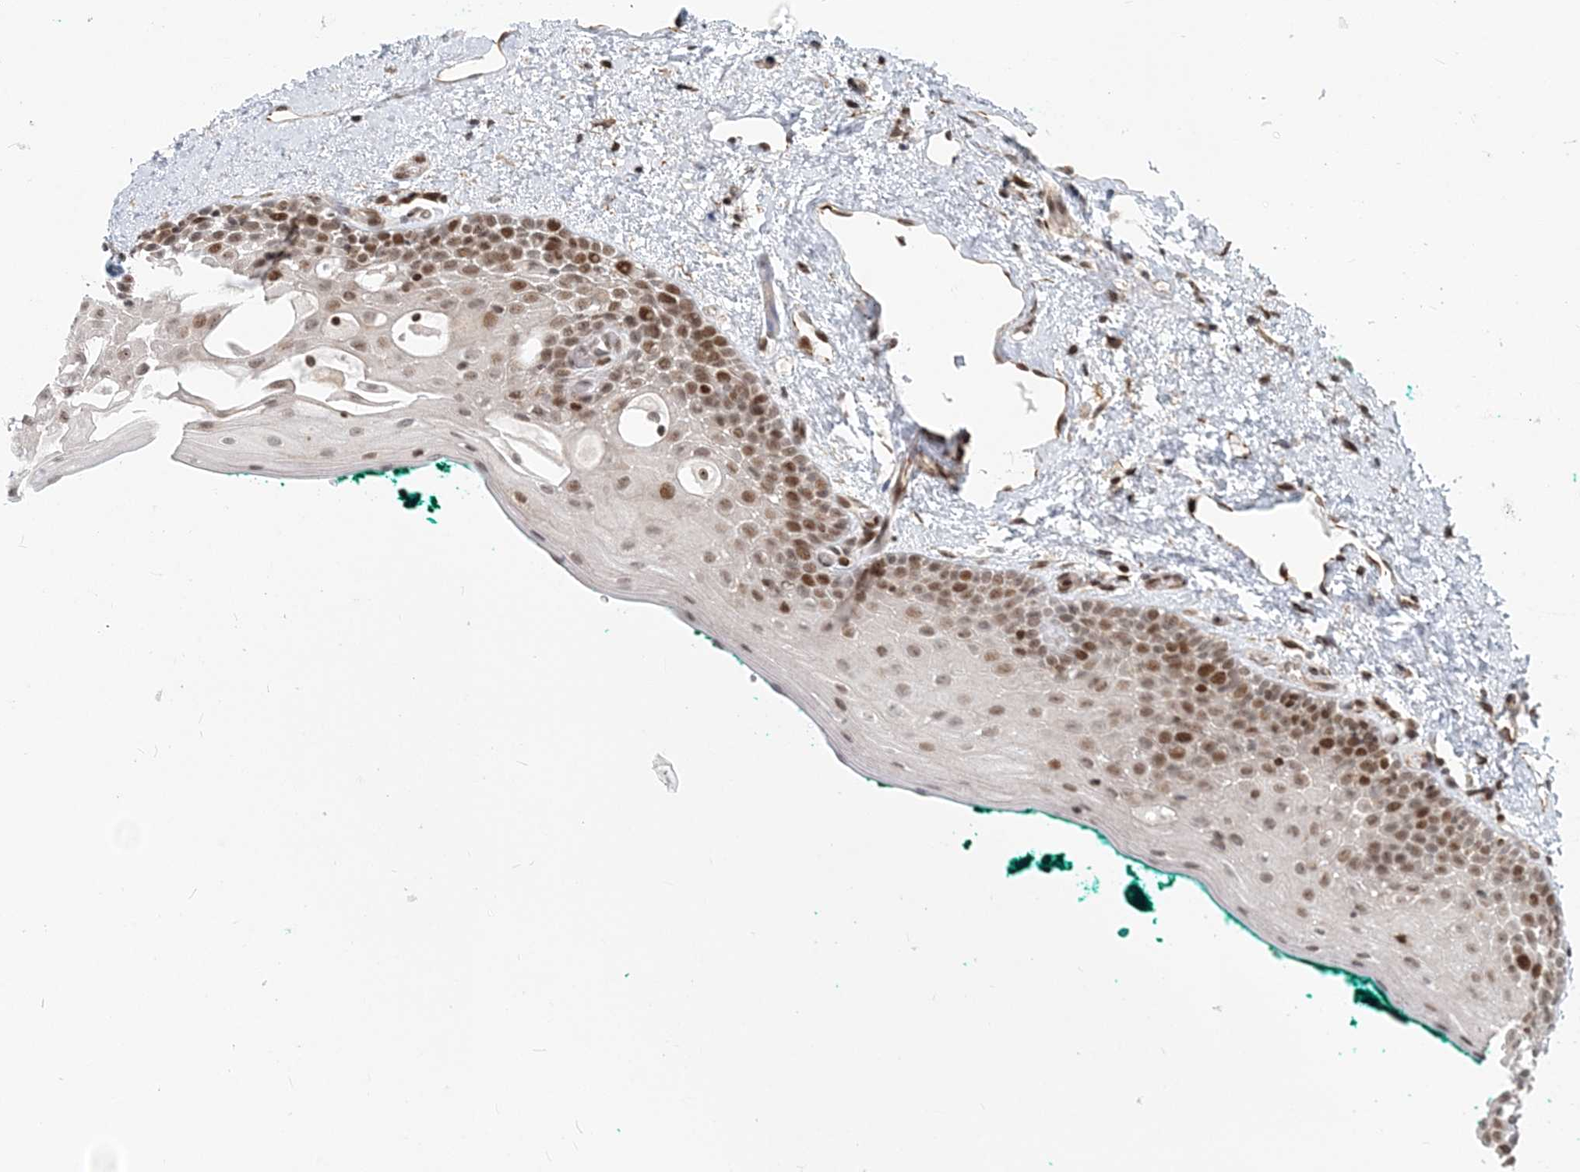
{"staining": {"intensity": "moderate", "quantity": ">75%", "location": "nuclear"}, "tissue": "oral mucosa", "cell_type": "Squamous epithelial cells", "image_type": "normal", "snomed": [{"axis": "morphology", "description": "Normal tissue, NOS"}, {"axis": "topography", "description": "Oral tissue"}], "caption": "The image demonstrates staining of unremarkable oral mucosa, revealing moderate nuclear protein positivity (brown color) within squamous epithelial cells.", "gene": "BAZ1B", "patient": {"sex": "female", "age": 70}}